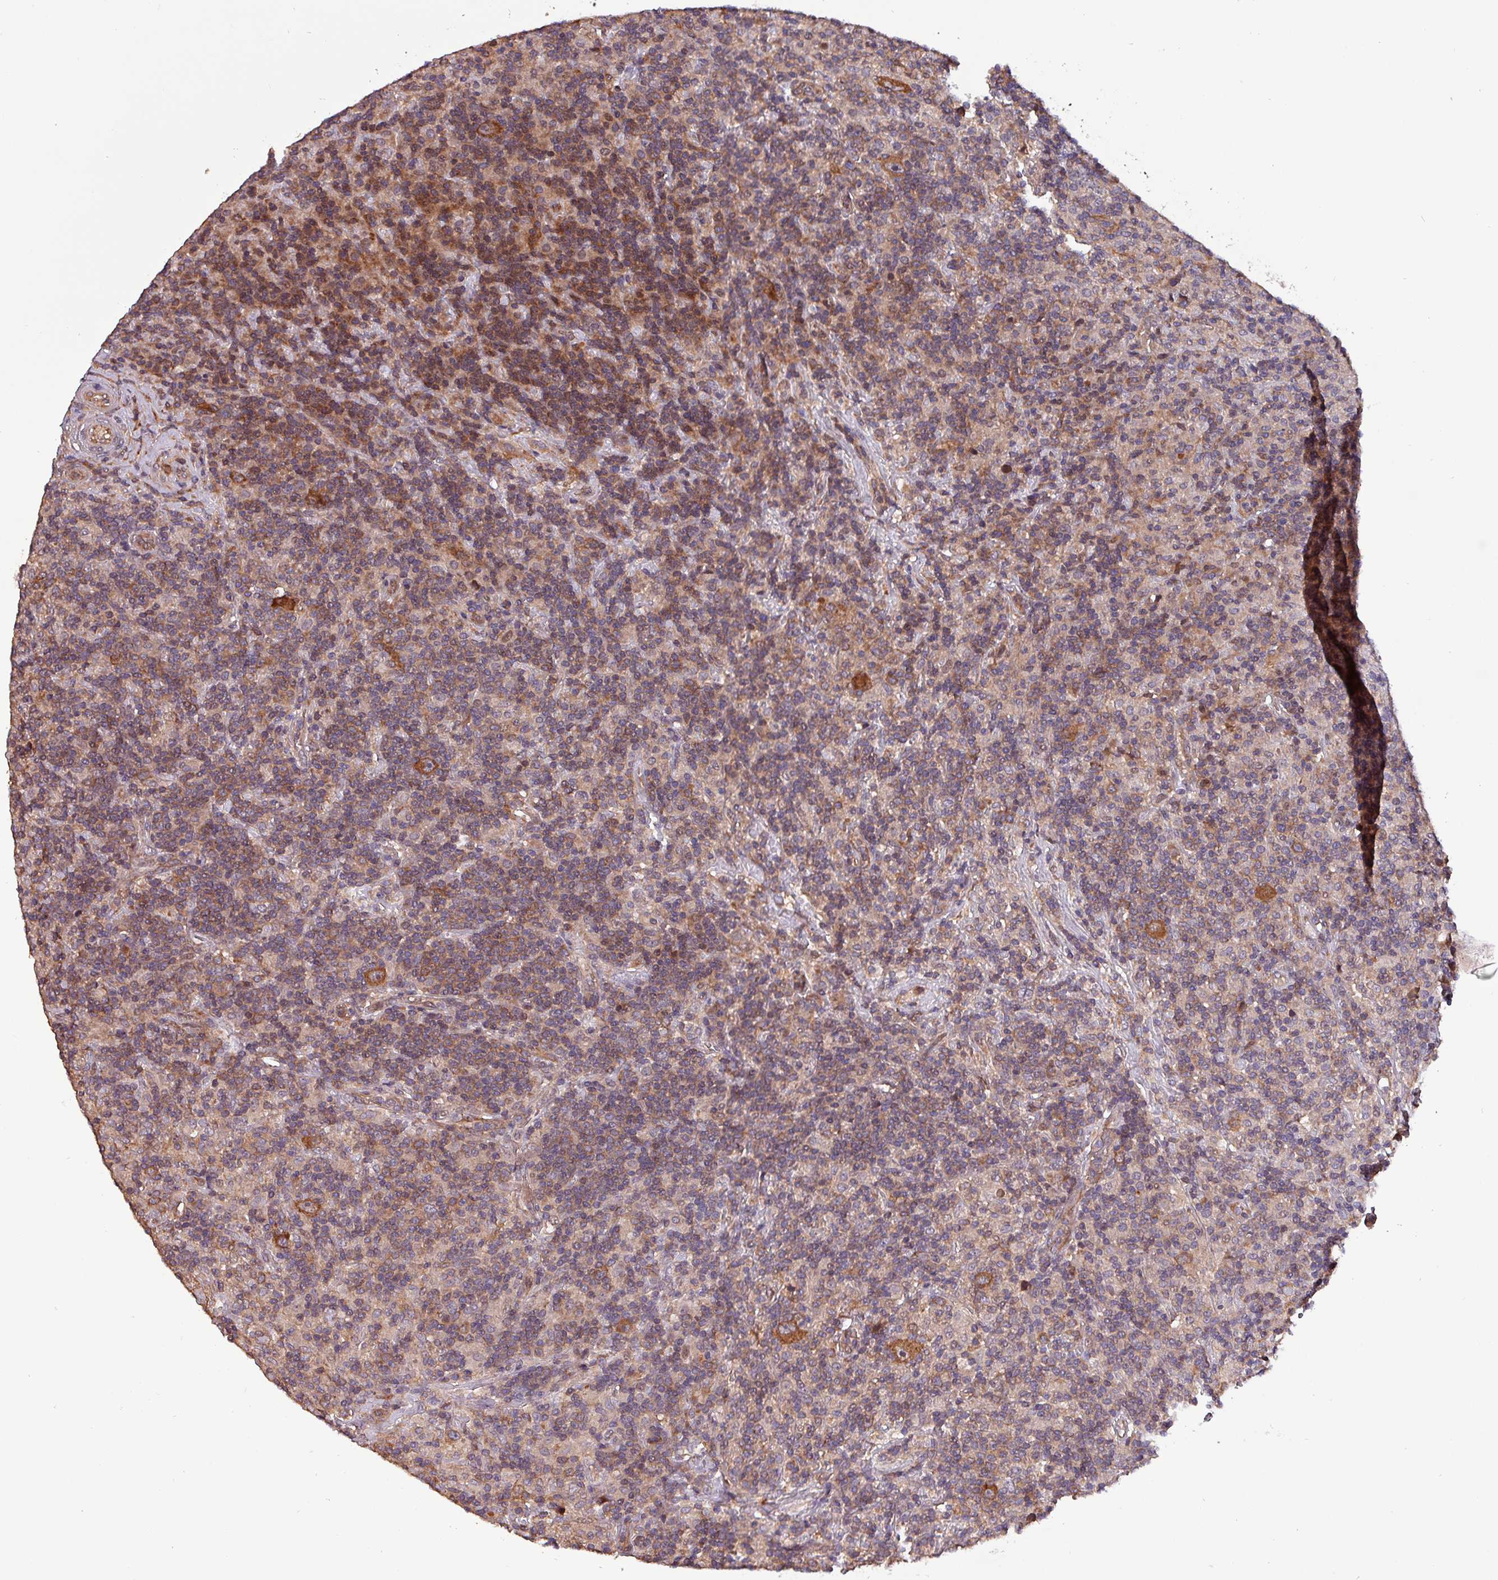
{"staining": {"intensity": "moderate", "quantity": ">75%", "location": "cytoplasmic/membranous"}, "tissue": "lymphoma", "cell_type": "Tumor cells", "image_type": "cancer", "snomed": [{"axis": "morphology", "description": "Hodgkin's disease, NOS"}, {"axis": "topography", "description": "Lymph node"}], "caption": "This micrograph shows lymphoma stained with immunohistochemistry to label a protein in brown. The cytoplasmic/membranous of tumor cells show moderate positivity for the protein. Nuclei are counter-stained blue.", "gene": "PAFAH1B2", "patient": {"sex": "male", "age": 70}}